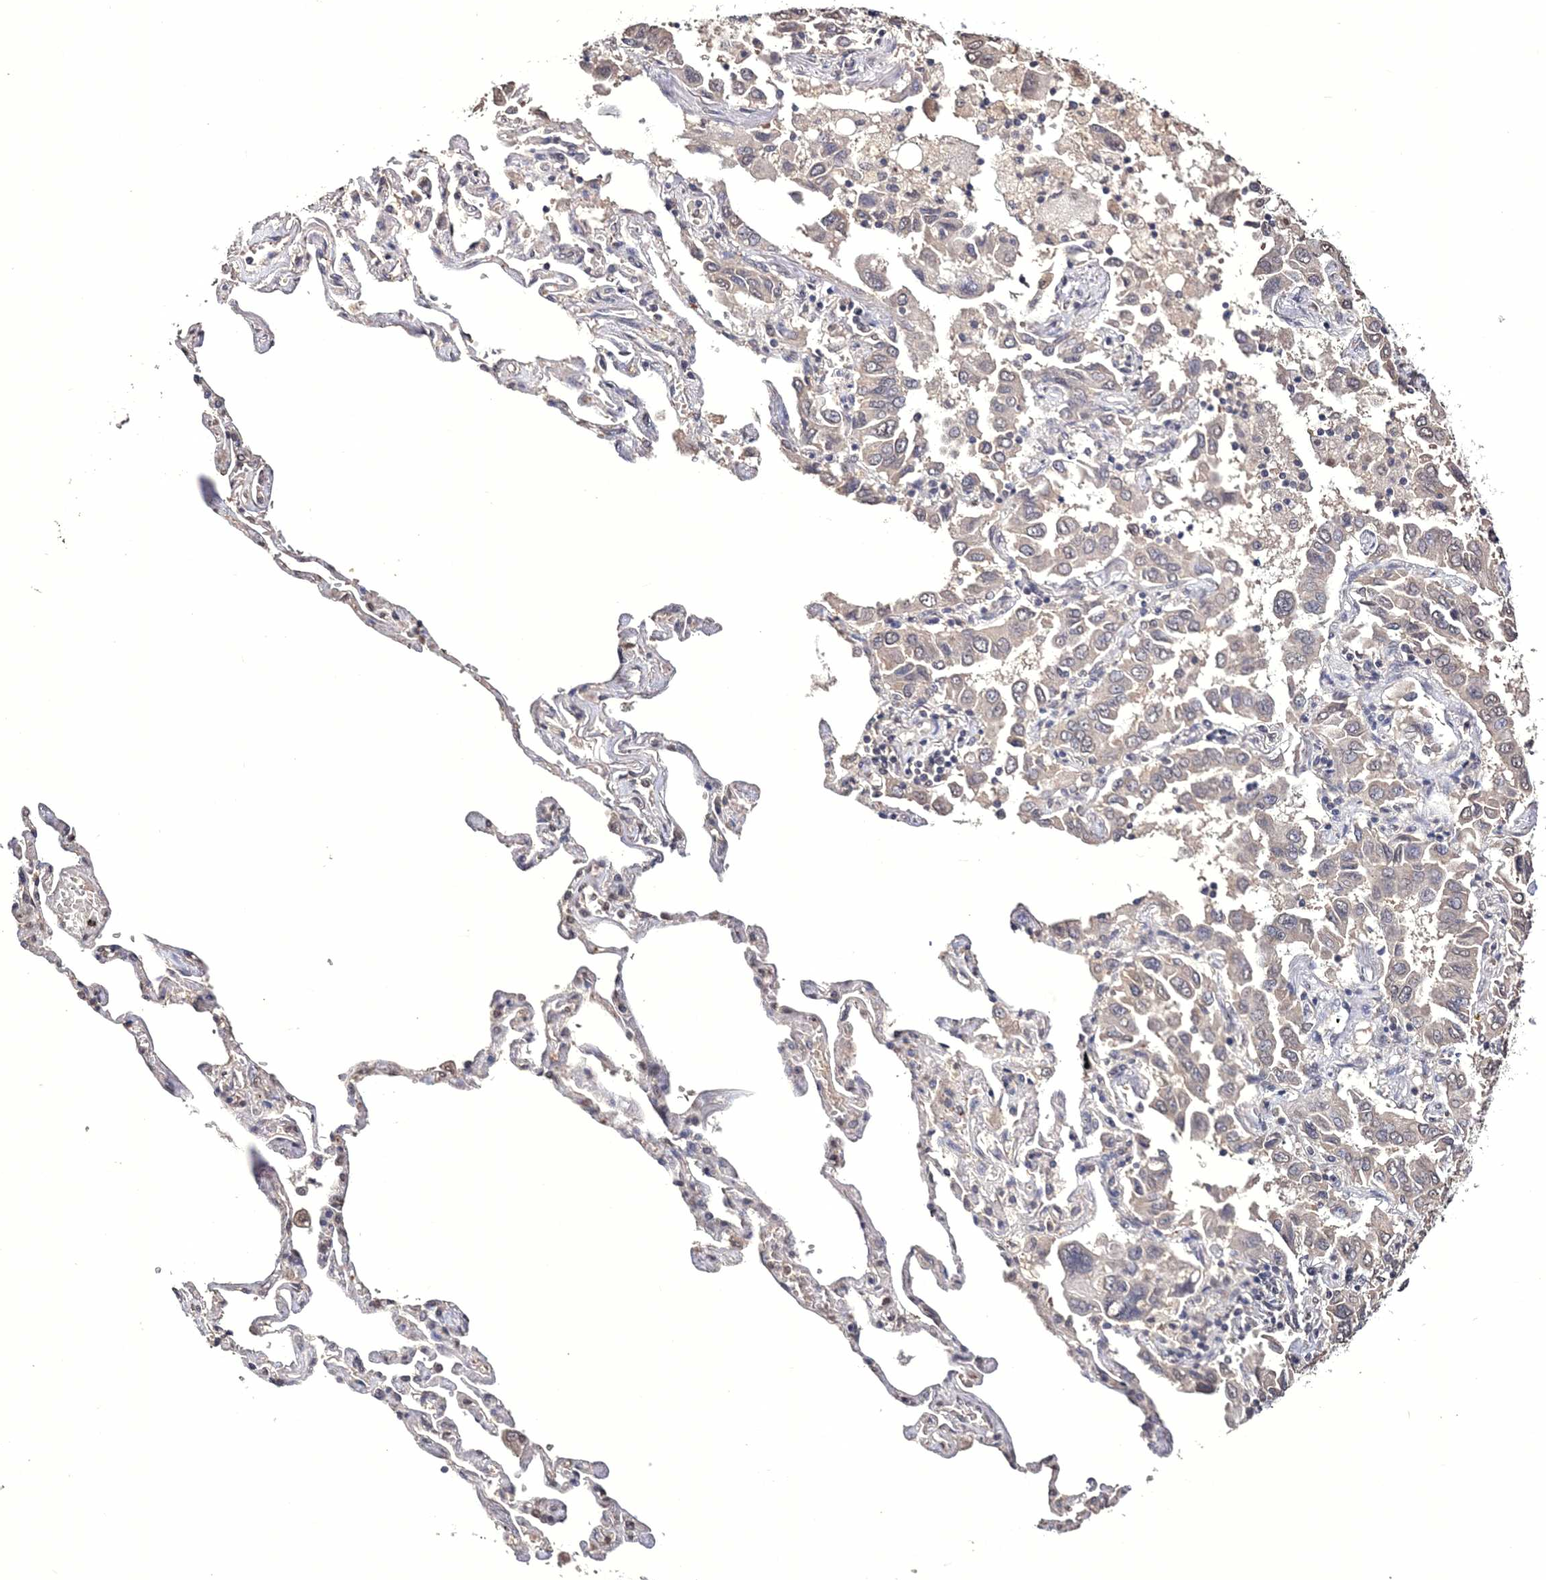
{"staining": {"intensity": "negative", "quantity": "none", "location": "none"}, "tissue": "lung cancer", "cell_type": "Tumor cells", "image_type": "cancer", "snomed": [{"axis": "morphology", "description": "Adenocarcinoma, NOS"}, {"axis": "topography", "description": "Lung"}], "caption": "Image shows no protein positivity in tumor cells of adenocarcinoma (lung) tissue.", "gene": "GPN1", "patient": {"sex": "male", "age": 64}}